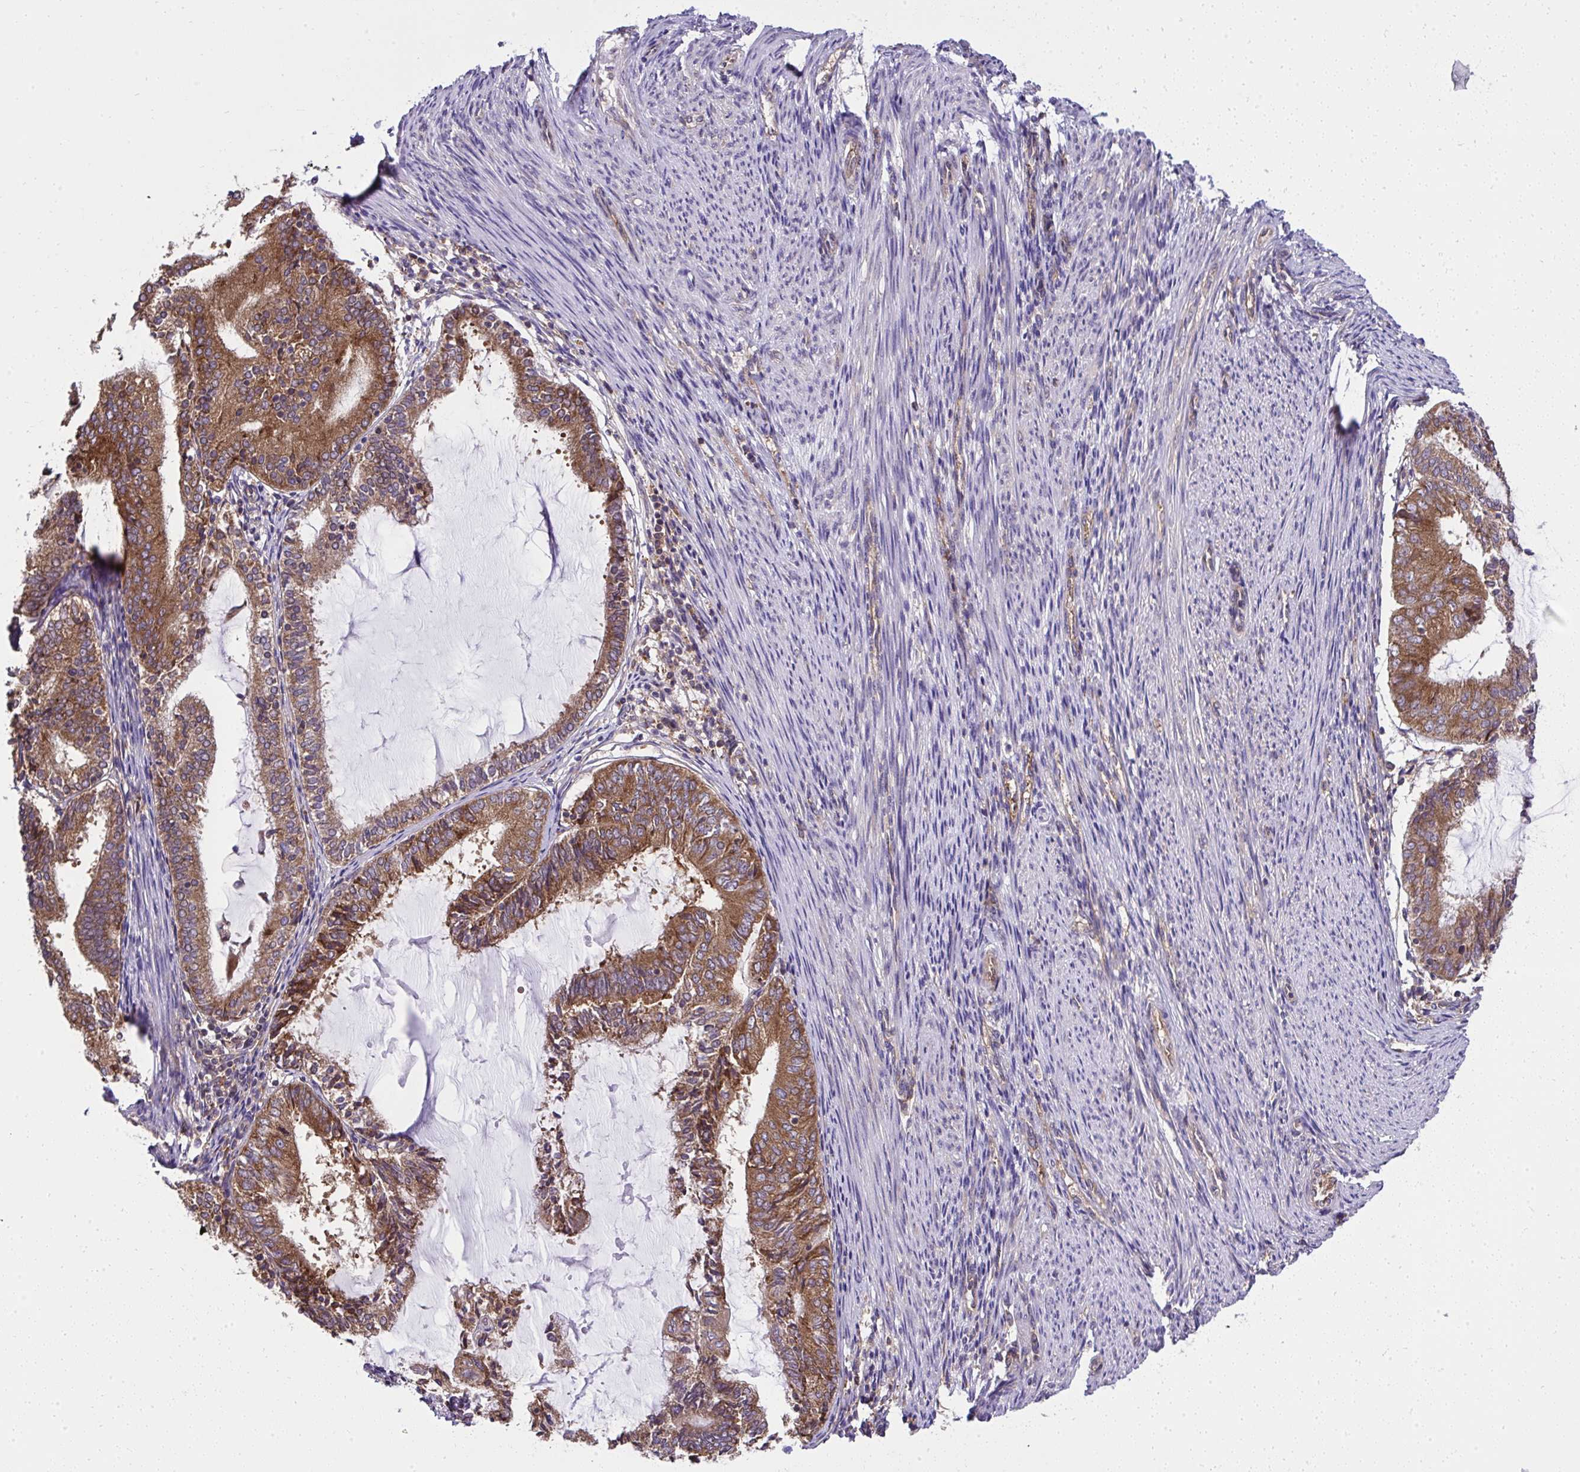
{"staining": {"intensity": "strong", "quantity": ">75%", "location": "cytoplasmic/membranous"}, "tissue": "endometrial cancer", "cell_type": "Tumor cells", "image_type": "cancer", "snomed": [{"axis": "morphology", "description": "Adenocarcinoma, NOS"}, {"axis": "topography", "description": "Endometrium"}], "caption": "Immunohistochemistry (IHC) (DAB (3,3'-diaminobenzidine)) staining of endometrial adenocarcinoma shows strong cytoplasmic/membranous protein positivity in approximately >75% of tumor cells. Using DAB (brown) and hematoxylin (blue) stains, captured at high magnification using brightfield microscopy.", "gene": "RPS7", "patient": {"sex": "female", "age": 81}}